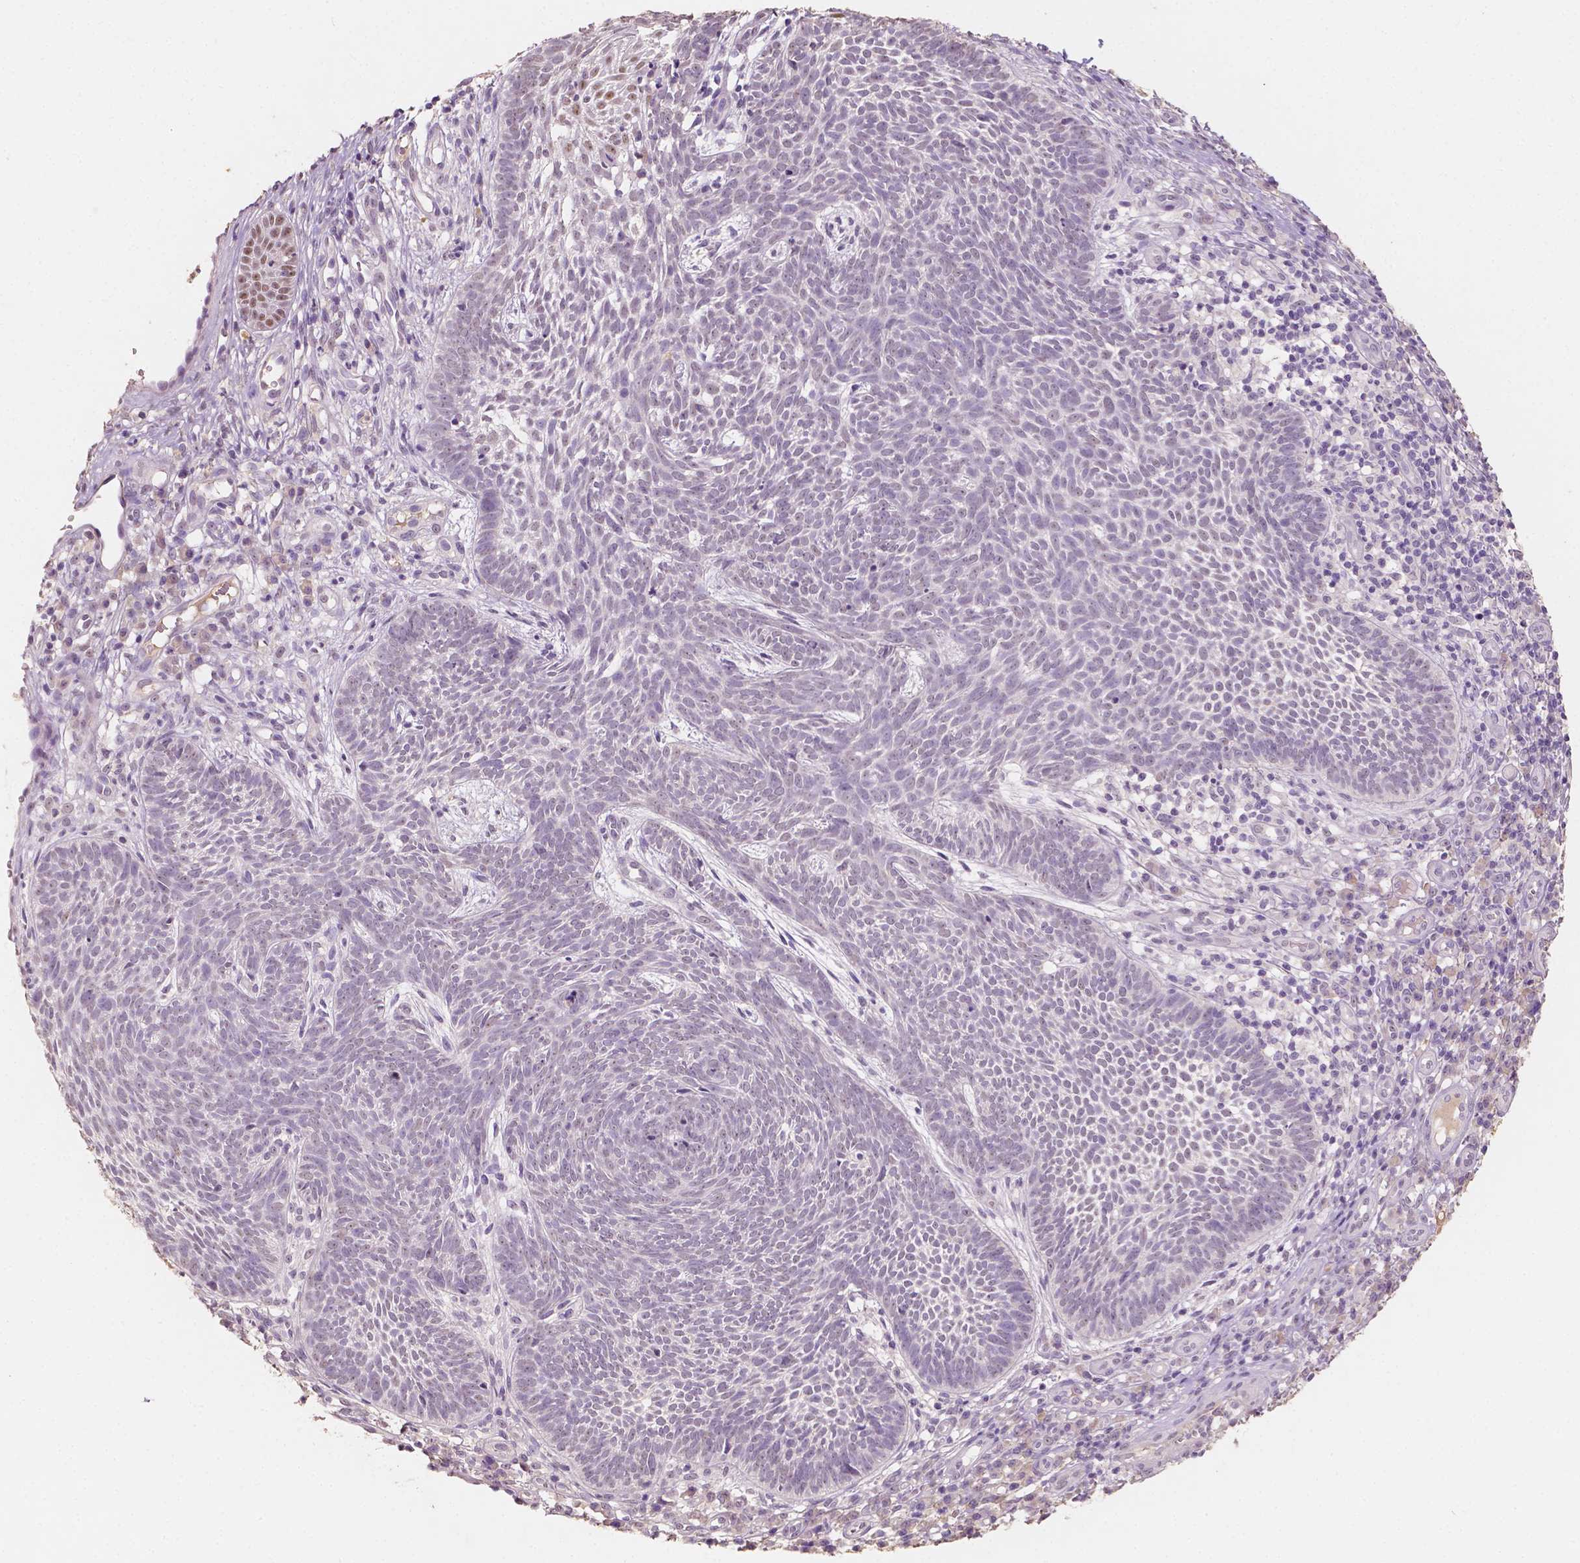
{"staining": {"intensity": "negative", "quantity": "none", "location": "none"}, "tissue": "skin cancer", "cell_type": "Tumor cells", "image_type": "cancer", "snomed": [{"axis": "morphology", "description": "Basal cell carcinoma"}, {"axis": "topography", "description": "Skin"}], "caption": "Protein analysis of basal cell carcinoma (skin) demonstrates no significant expression in tumor cells.", "gene": "SOX15", "patient": {"sex": "male", "age": 59}}